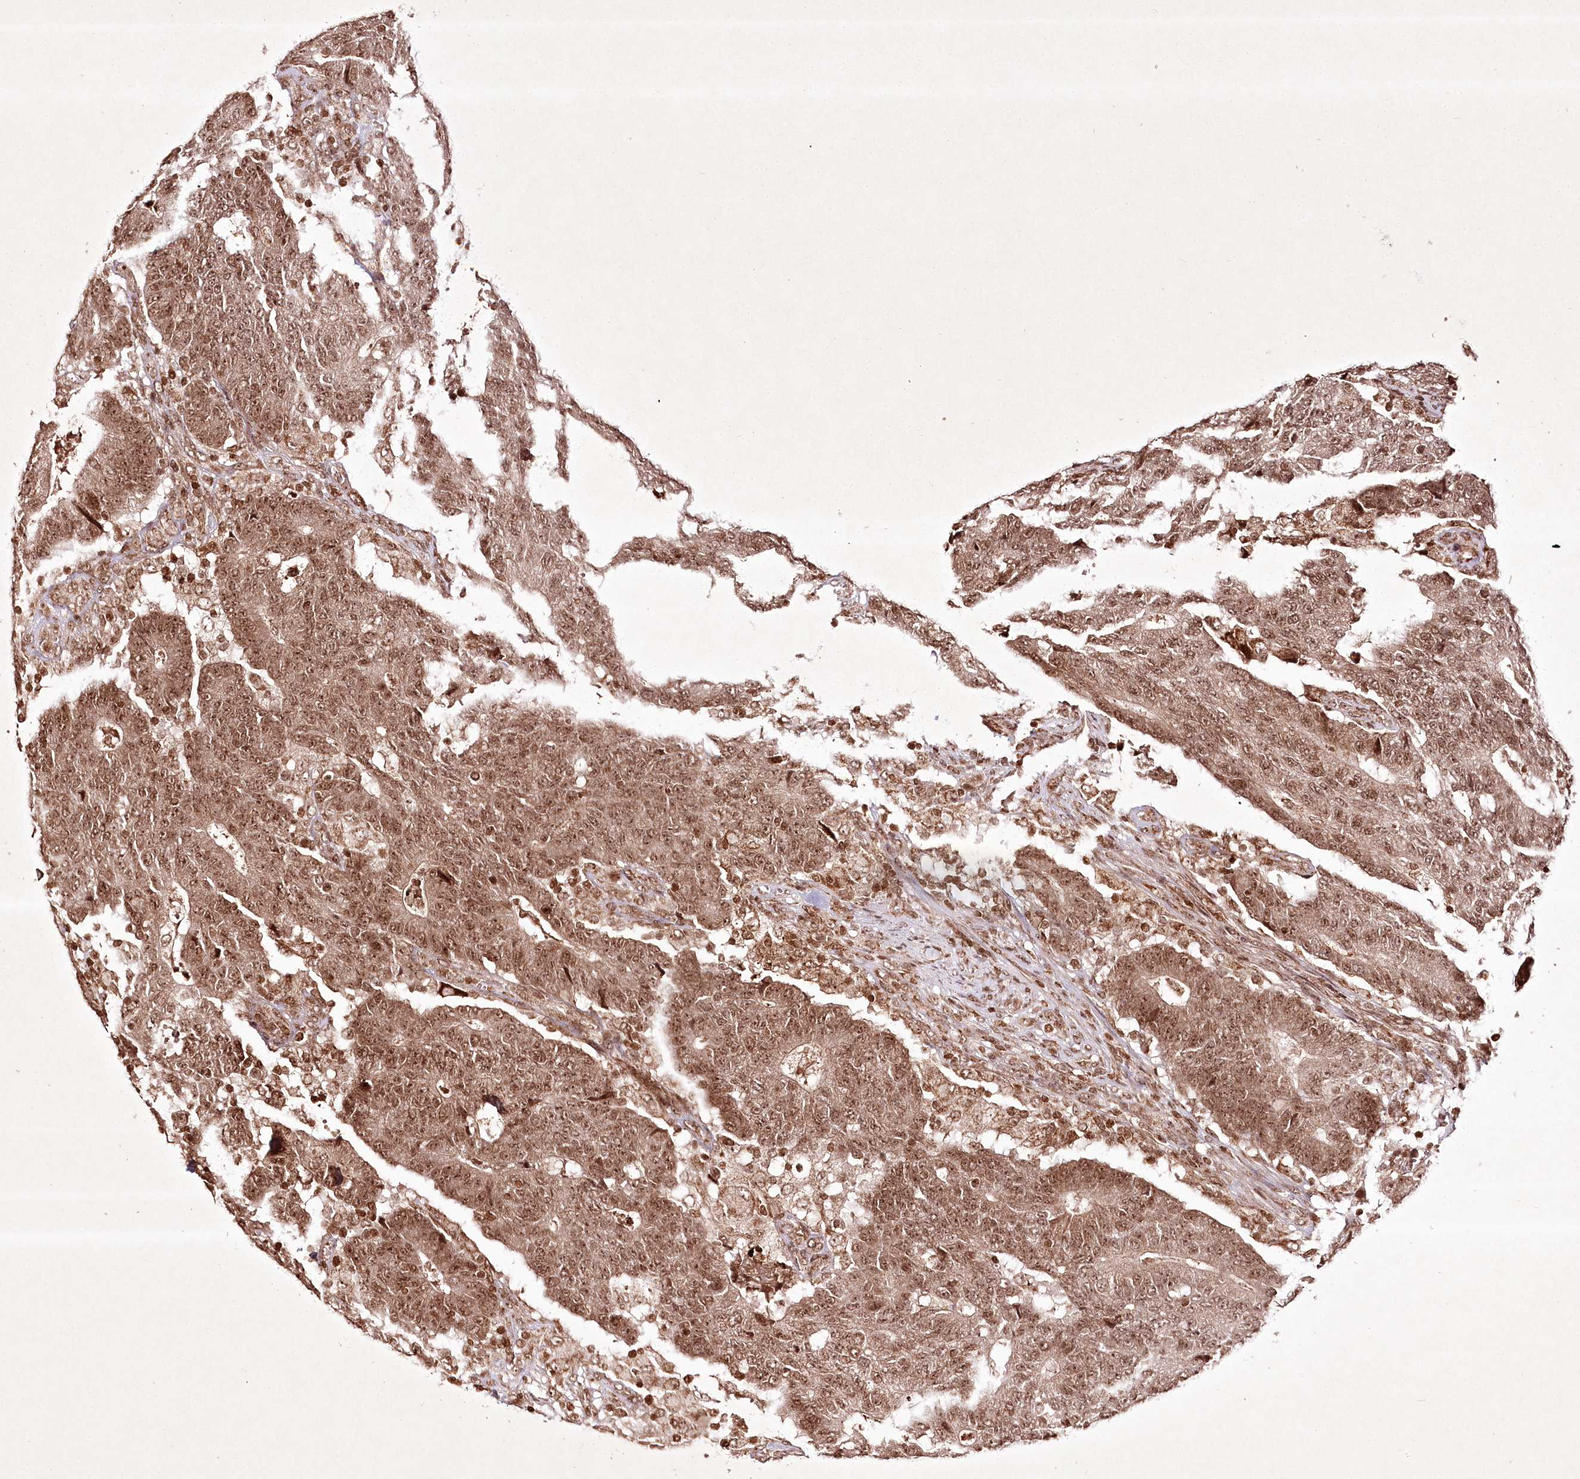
{"staining": {"intensity": "moderate", "quantity": ">75%", "location": "cytoplasmic/membranous,nuclear"}, "tissue": "colorectal cancer", "cell_type": "Tumor cells", "image_type": "cancer", "snomed": [{"axis": "morphology", "description": "Normal tissue, NOS"}, {"axis": "morphology", "description": "Adenocarcinoma, NOS"}, {"axis": "topography", "description": "Colon"}], "caption": "Immunohistochemistry photomicrograph of human colorectal cancer stained for a protein (brown), which demonstrates medium levels of moderate cytoplasmic/membranous and nuclear expression in about >75% of tumor cells.", "gene": "CARM1", "patient": {"sex": "female", "age": 75}}